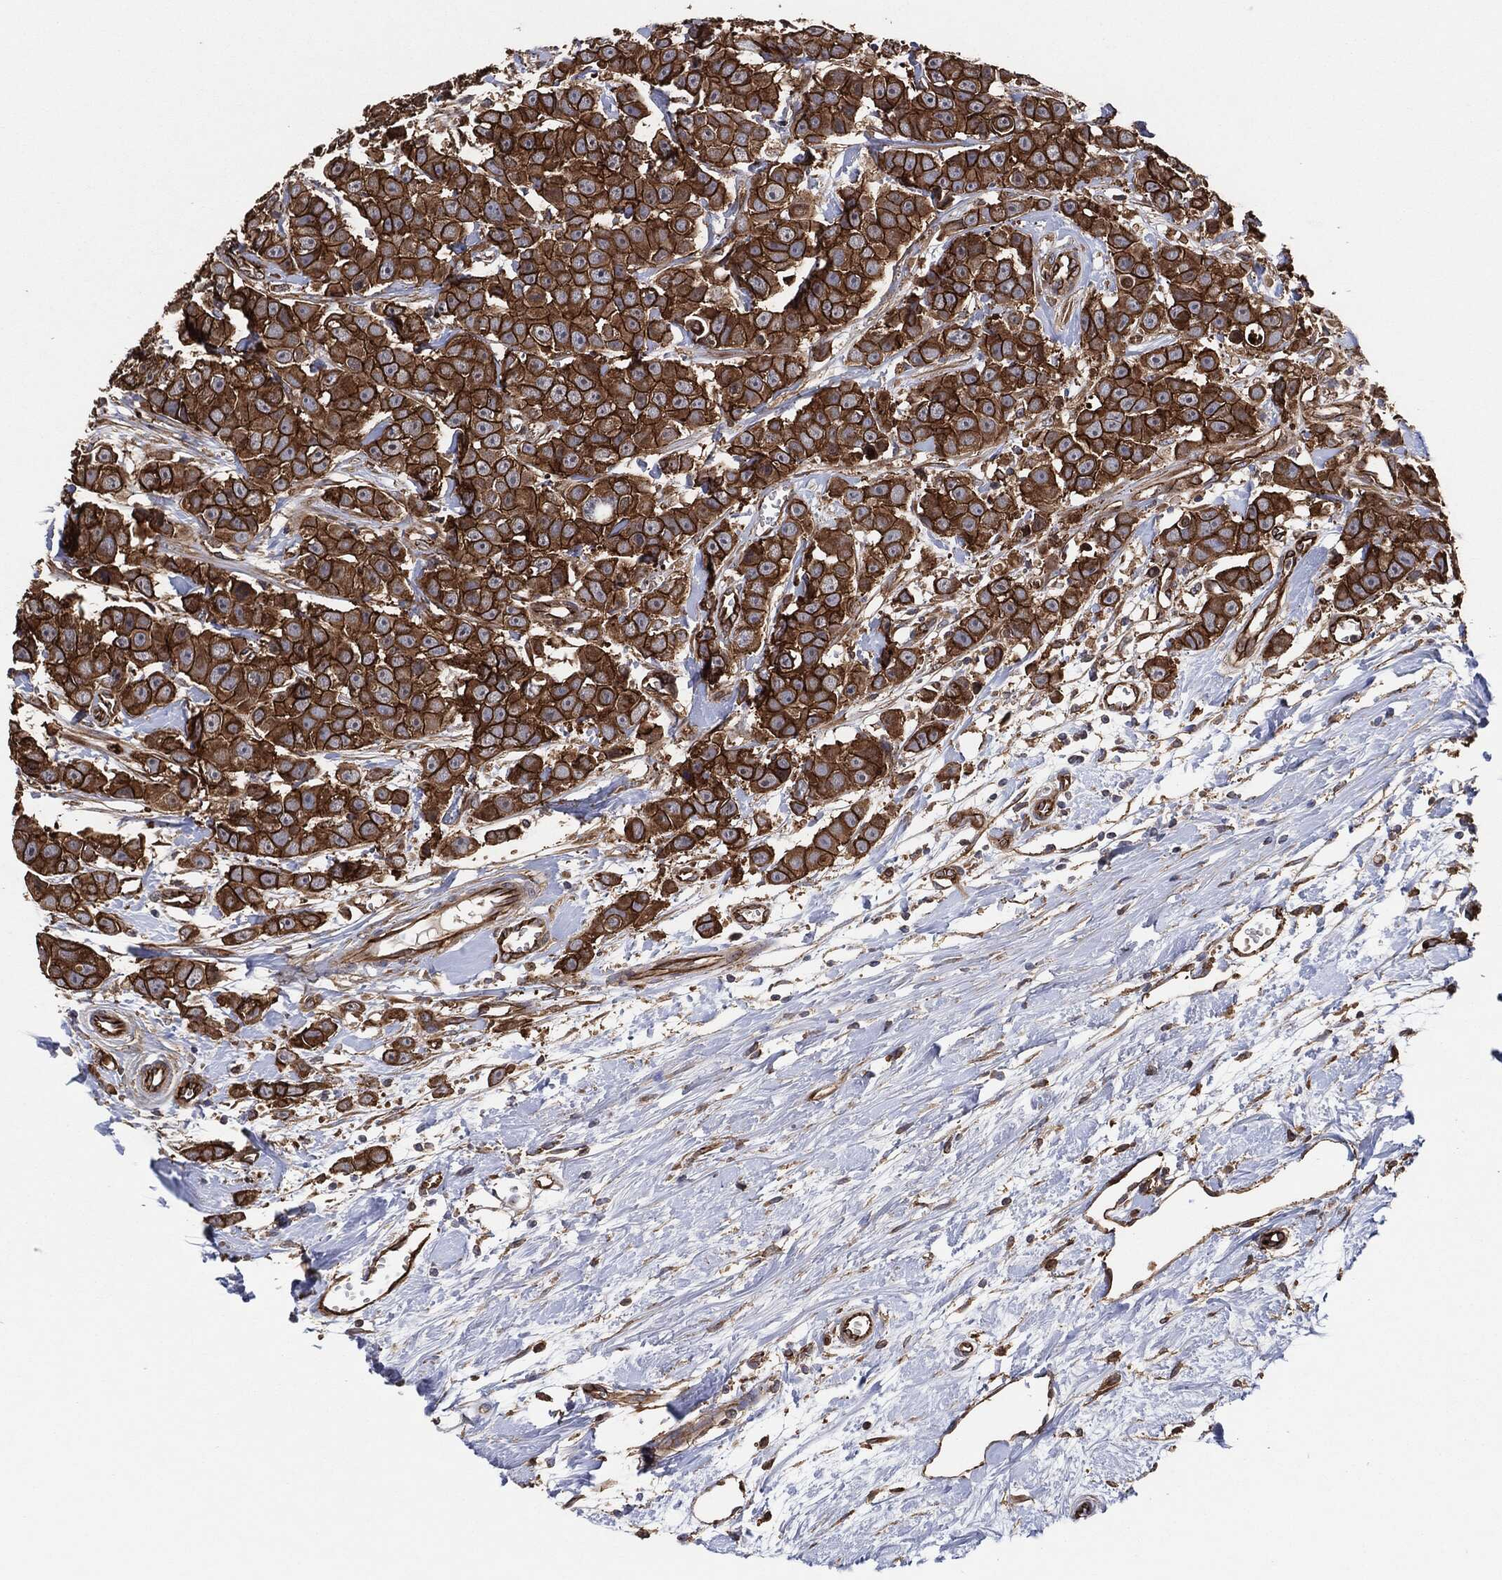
{"staining": {"intensity": "strong", "quantity": "25%-75%", "location": "cytoplasmic/membranous"}, "tissue": "breast cancer", "cell_type": "Tumor cells", "image_type": "cancer", "snomed": [{"axis": "morphology", "description": "Duct carcinoma"}, {"axis": "topography", "description": "Breast"}], "caption": "About 25%-75% of tumor cells in breast cancer (intraductal carcinoma) reveal strong cytoplasmic/membranous protein expression as visualized by brown immunohistochemical staining.", "gene": "CTNNA1", "patient": {"sex": "female", "age": 35}}